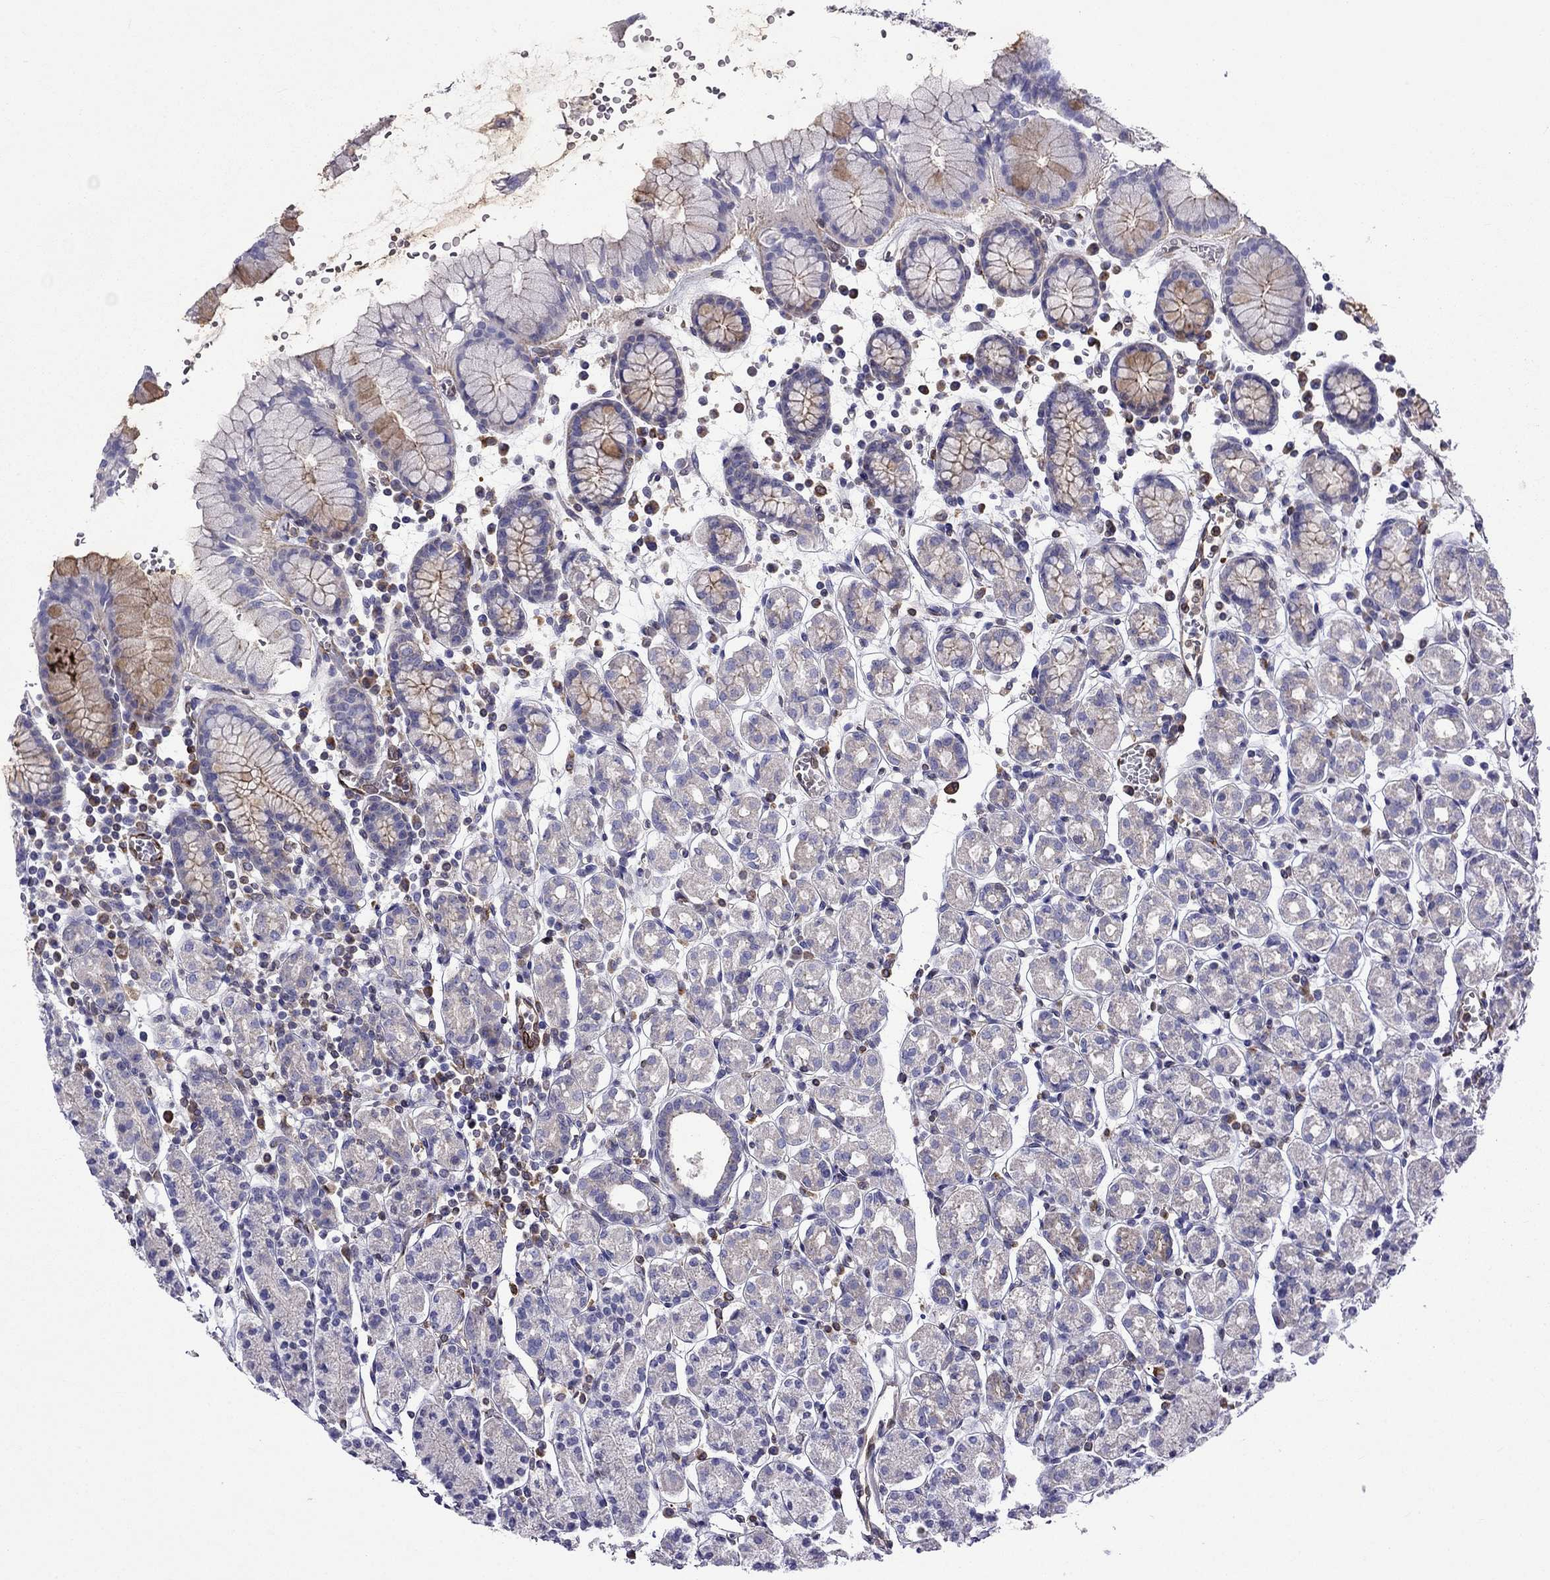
{"staining": {"intensity": "negative", "quantity": "none", "location": "none"}, "tissue": "stomach", "cell_type": "Glandular cells", "image_type": "normal", "snomed": [{"axis": "morphology", "description": "Normal tissue, NOS"}, {"axis": "topography", "description": "Stomach, upper"}, {"axis": "topography", "description": "Stomach"}], "caption": "Immunohistochemistry of benign human stomach displays no positivity in glandular cells. Nuclei are stained in blue.", "gene": "GNAL", "patient": {"sex": "male", "age": 62}}